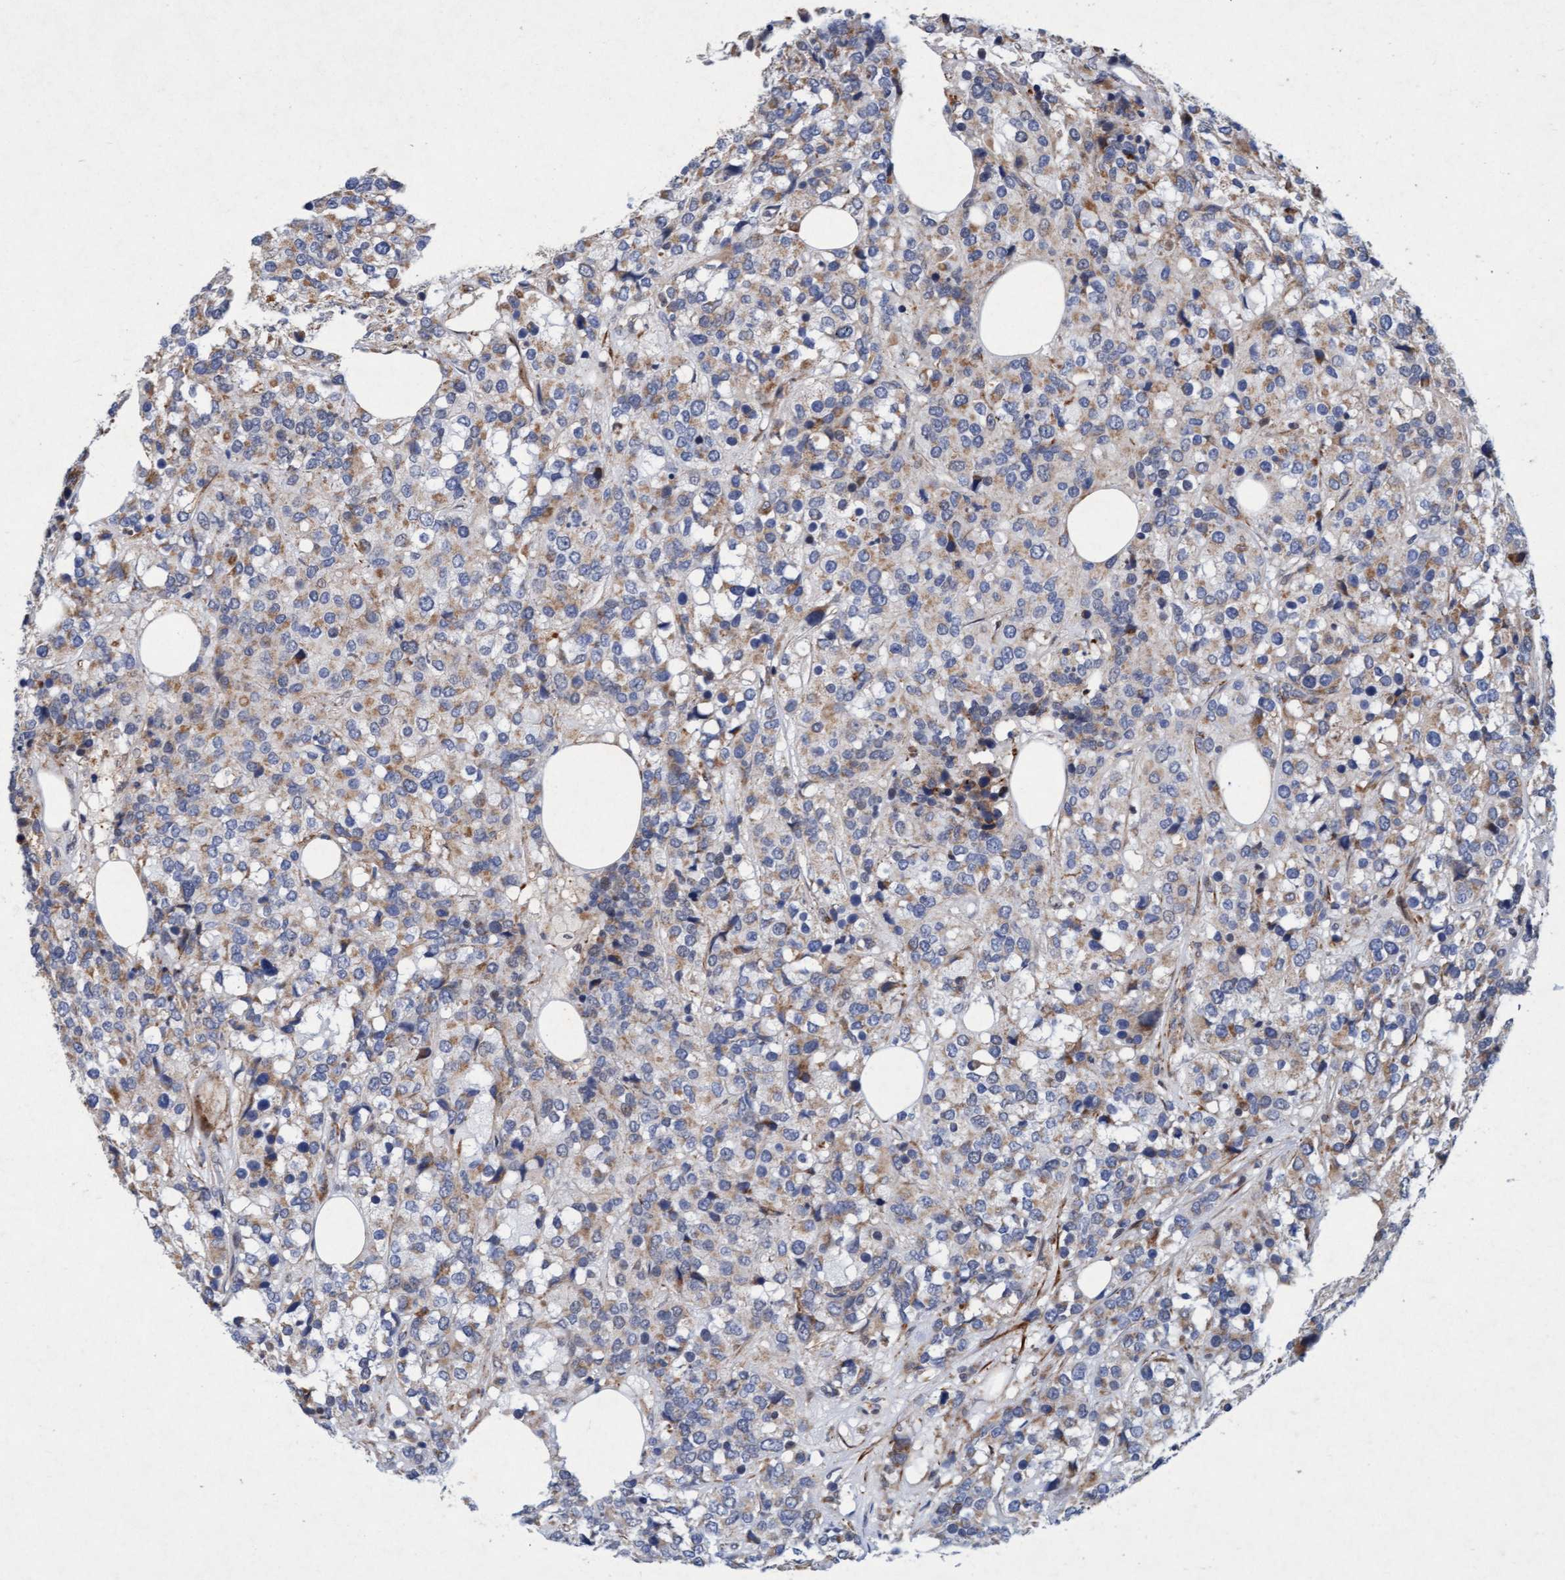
{"staining": {"intensity": "moderate", "quantity": "<25%", "location": "cytoplasmic/membranous"}, "tissue": "breast cancer", "cell_type": "Tumor cells", "image_type": "cancer", "snomed": [{"axis": "morphology", "description": "Lobular carcinoma"}, {"axis": "topography", "description": "Breast"}], "caption": "A low amount of moderate cytoplasmic/membranous expression is present in about <25% of tumor cells in breast lobular carcinoma tissue. The protein of interest is shown in brown color, while the nuclei are stained blue.", "gene": "TMEM70", "patient": {"sex": "female", "age": 59}}